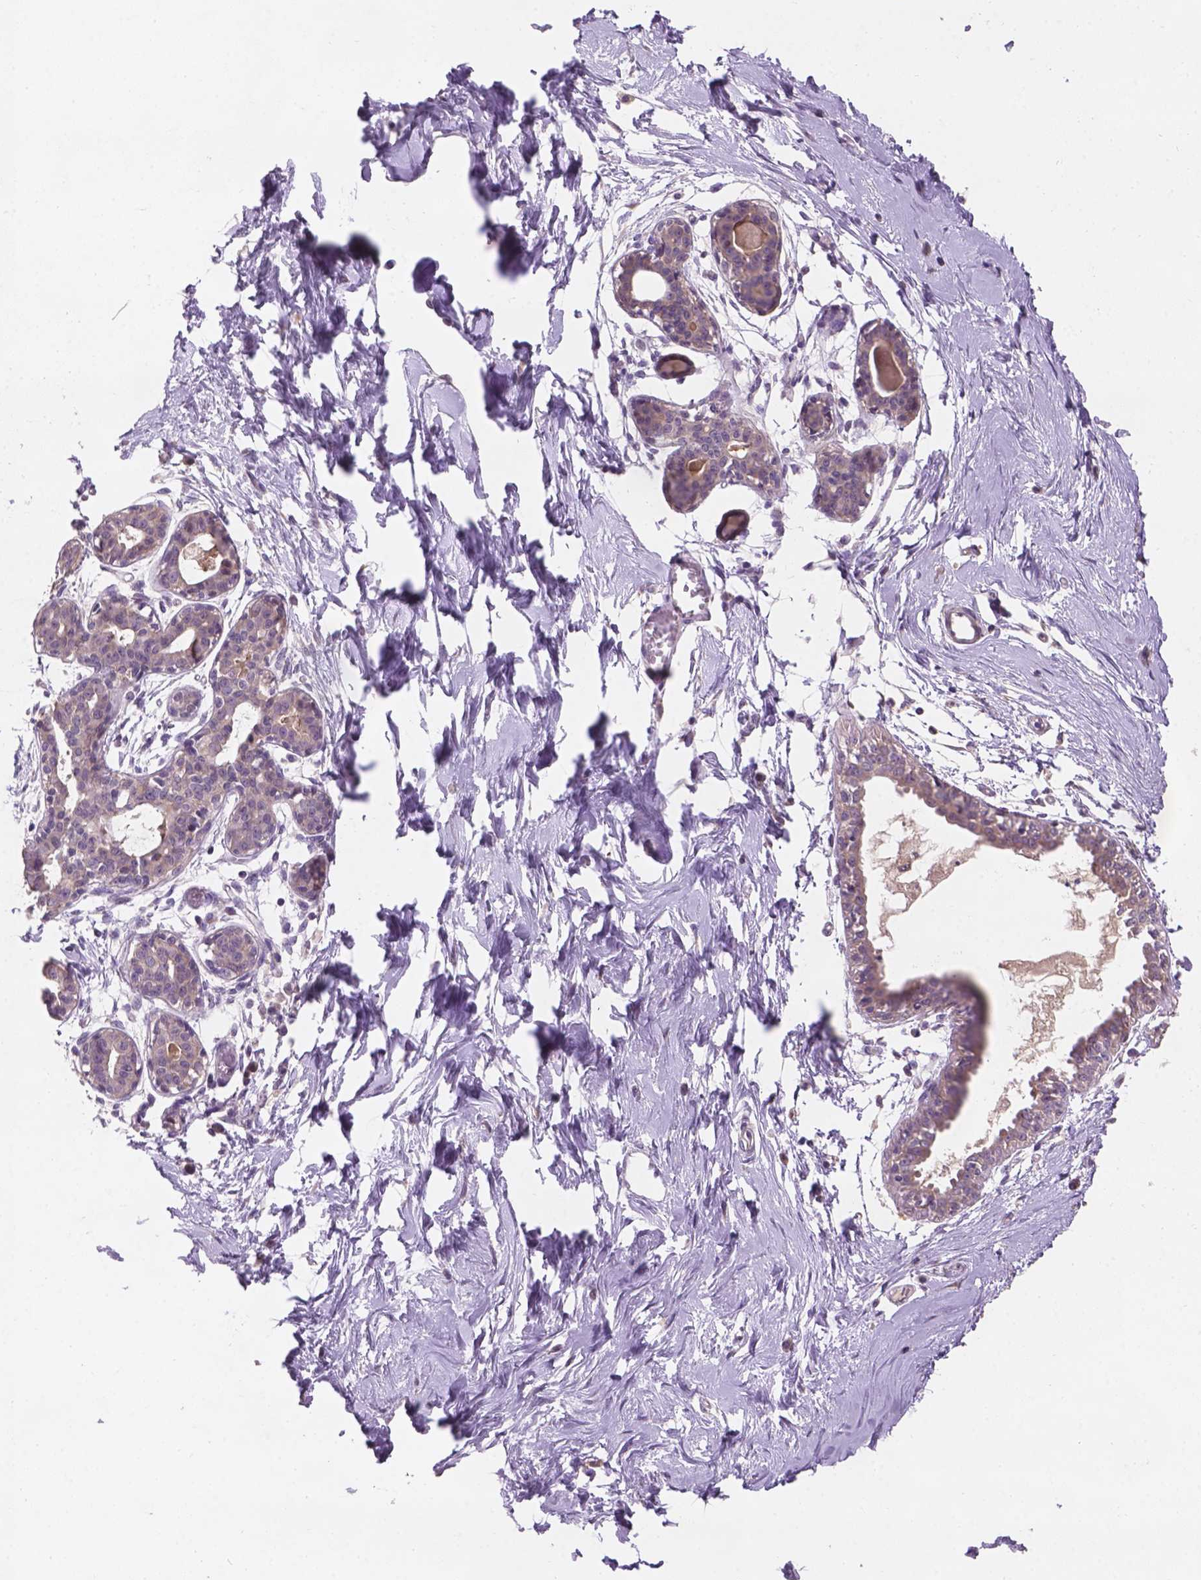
{"staining": {"intensity": "negative", "quantity": "none", "location": "none"}, "tissue": "breast", "cell_type": "Adipocytes", "image_type": "normal", "snomed": [{"axis": "morphology", "description": "Normal tissue, NOS"}, {"axis": "topography", "description": "Breast"}], "caption": "Breast was stained to show a protein in brown. There is no significant staining in adipocytes. Brightfield microscopy of immunohistochemistry stained with DAB (brown) and hematoxylin (blue), captured at high magnification.", "gene": "GXYLT2", "patient": {"sex": "female", "age": 45}}